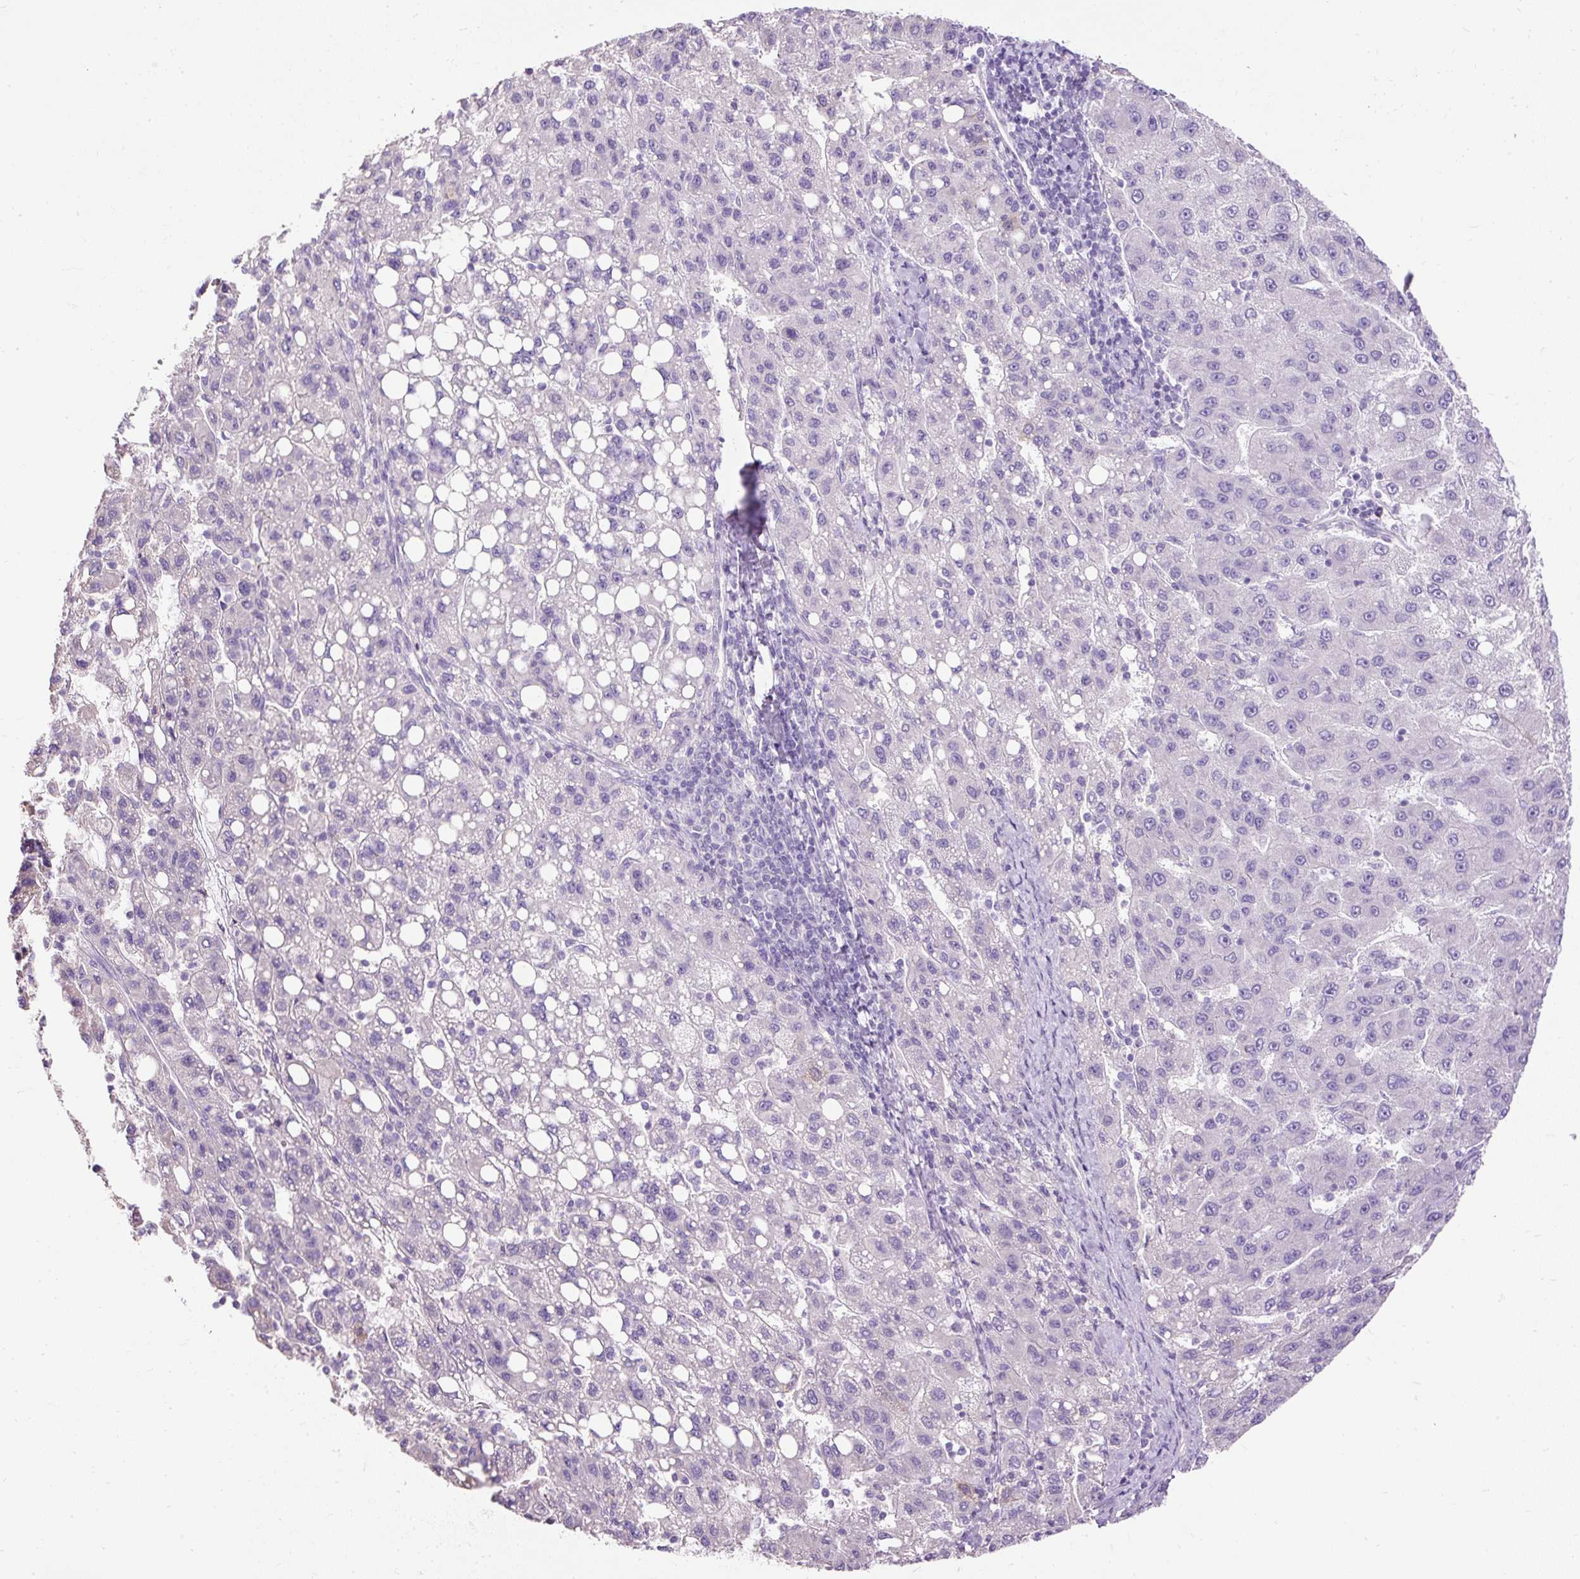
{"staining": {"intensity": "negative", "quantity": "none", "location": "none"}, "tissue": "liver cancer", "cell_type": "Tumor cells", "image_type": "cancer", "snomed": [{"axis": "morphology", "description": "Carcinoma, Hepatocellular, NOS"}, {"axis": "topography", "description": "Liver"}], "caption": "Immunohistochemistry image of human hepatocellular carcinoma (liver) stained for a protein (brown), which shows no positivity in tumor cells.", "gene": "PDIA2", "patient": {"sex": "female", "age": 82}}